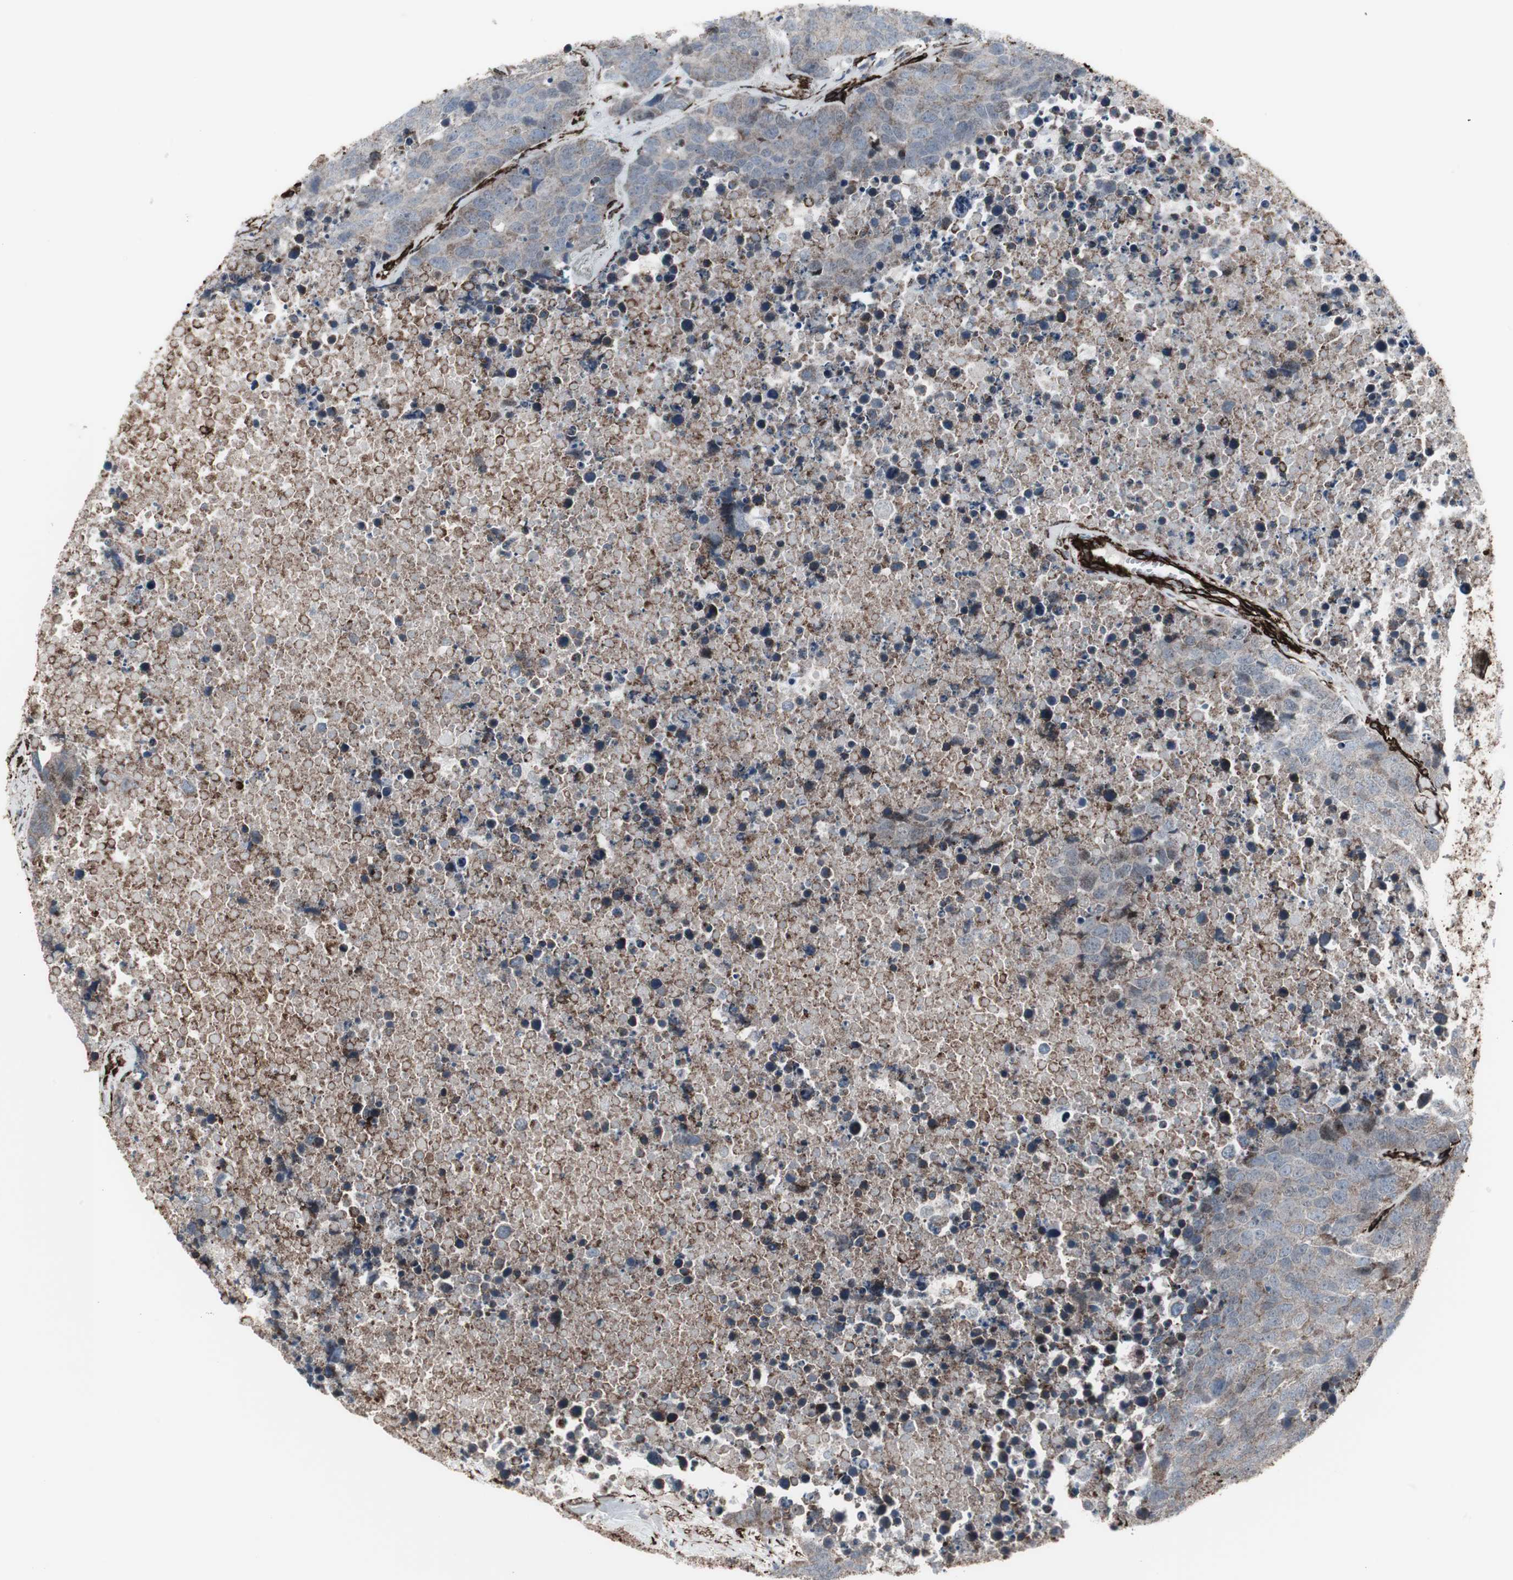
{"staining": {"intensity": "weak", "quantity": "25%-75%", "location": "cytoplasmic/membranous"}, "tissue": "carcinoid", "cell_type": "Tumor cells", "image_type": "cancer", "snomed": [{"axis": "morphology", "description": "Carcinoid, malignant, NOS"}, {"axis": "topography", "description": "Lung"}], "caption": "Immunohistochemical staining of human malignant carcinoid exhibits weak cytoplasmic/membranous protein positivity in approximately 25%-75% of tumor cells.", "gene": "PDGFA", "patient": {"sex": "male", "age": 60}}